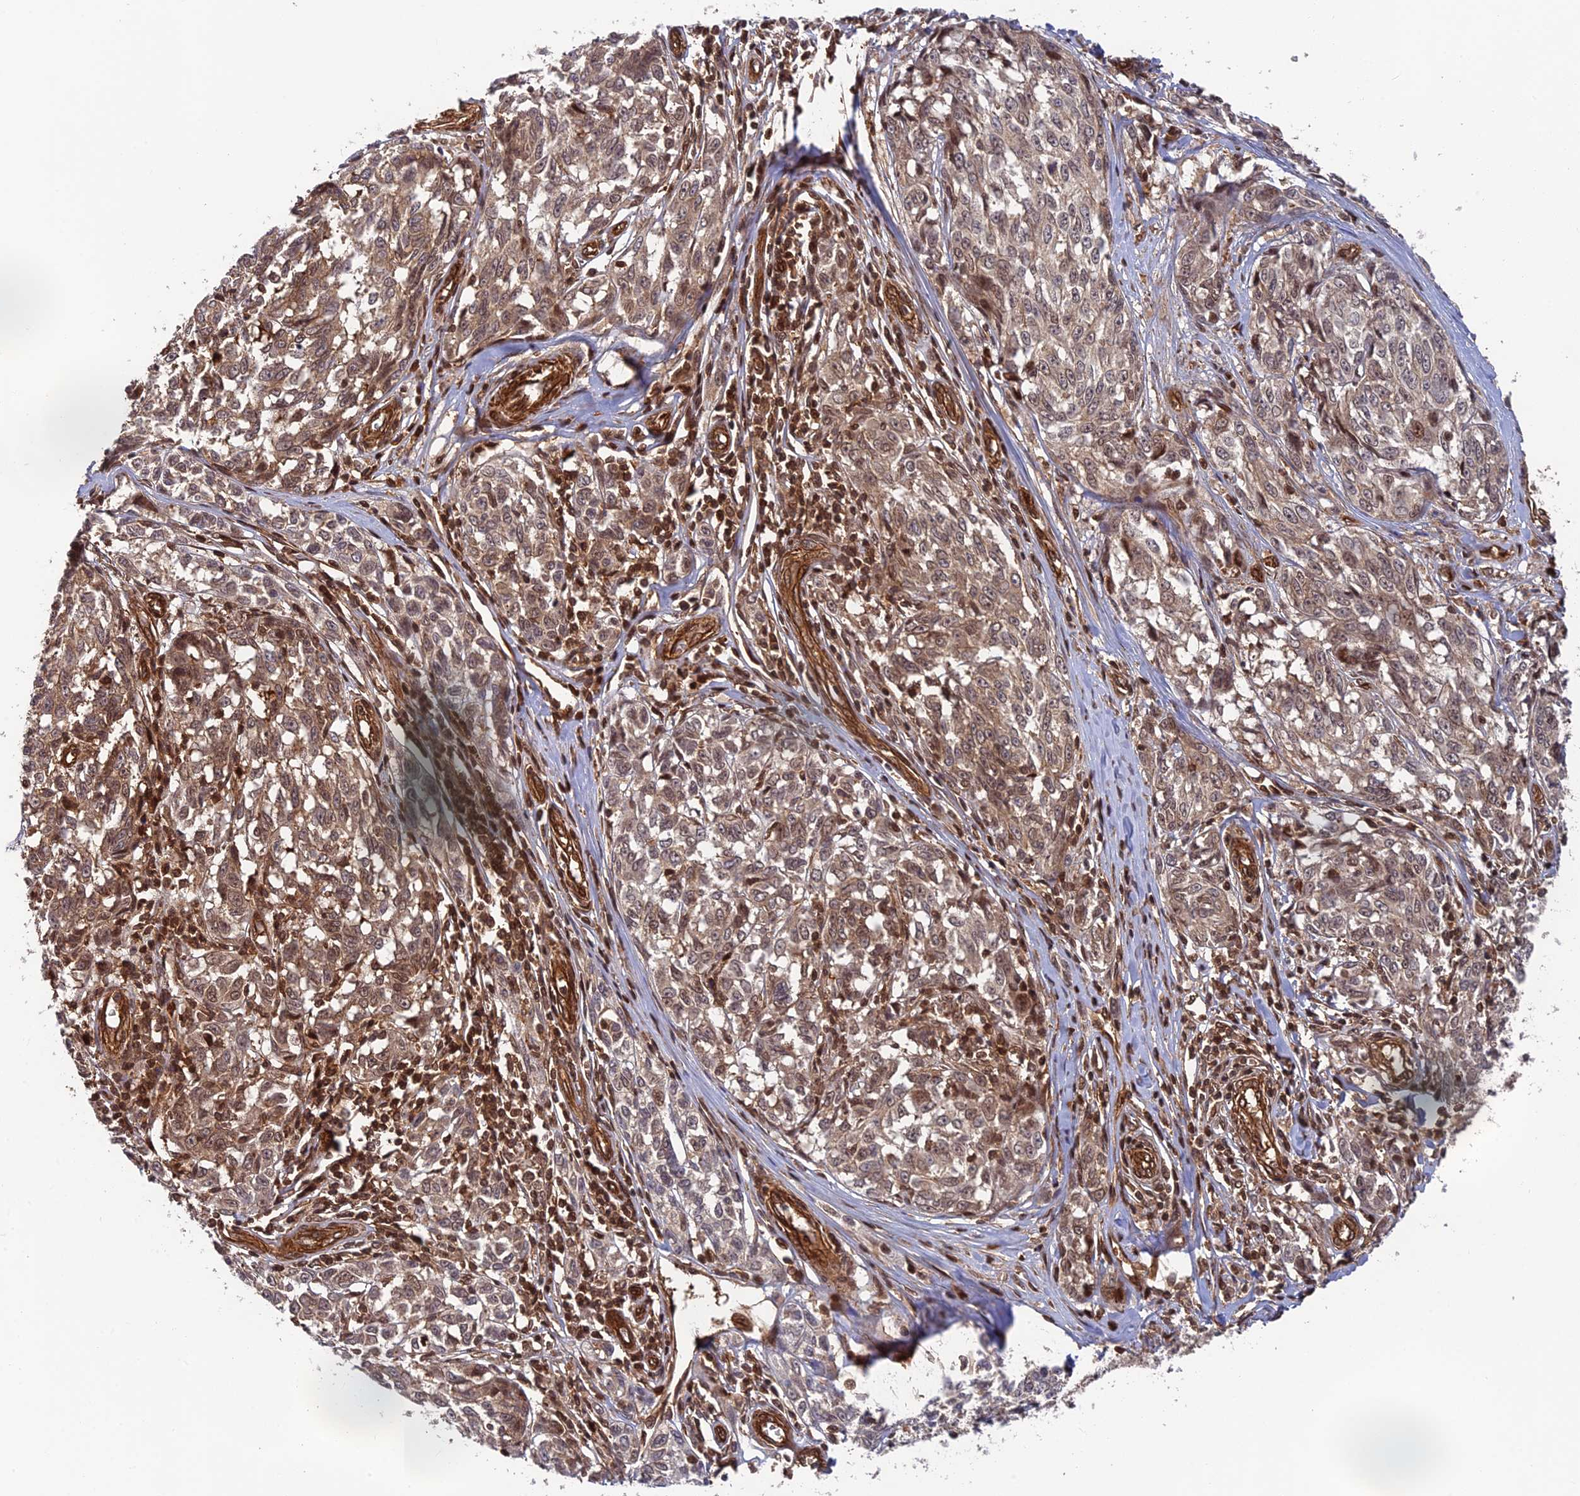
{"staining": {"intensity": "moderate", "quantity": ">75%", "location": "cytoplasmic/membranous"}, "tissue": "melanoma", "cell_type": "Tumor cells", "image_type": "cancer", "snomed": [{"axis": "morphology", "description": "Malignant melanoma, NOS"}, {"axis": "topography", "description": "Skin"}], "caption": "The immunohistochemical stain highlights moderate cytoplasmic/membranous expression in tumor cells of melanoma tissue. (DAB (3,3'-diaminobenzidine) IHC with brightfield microscopy, high magnification).", "gene": "OSBPL1A", "patient": {"sex": "female", "age": 64}}